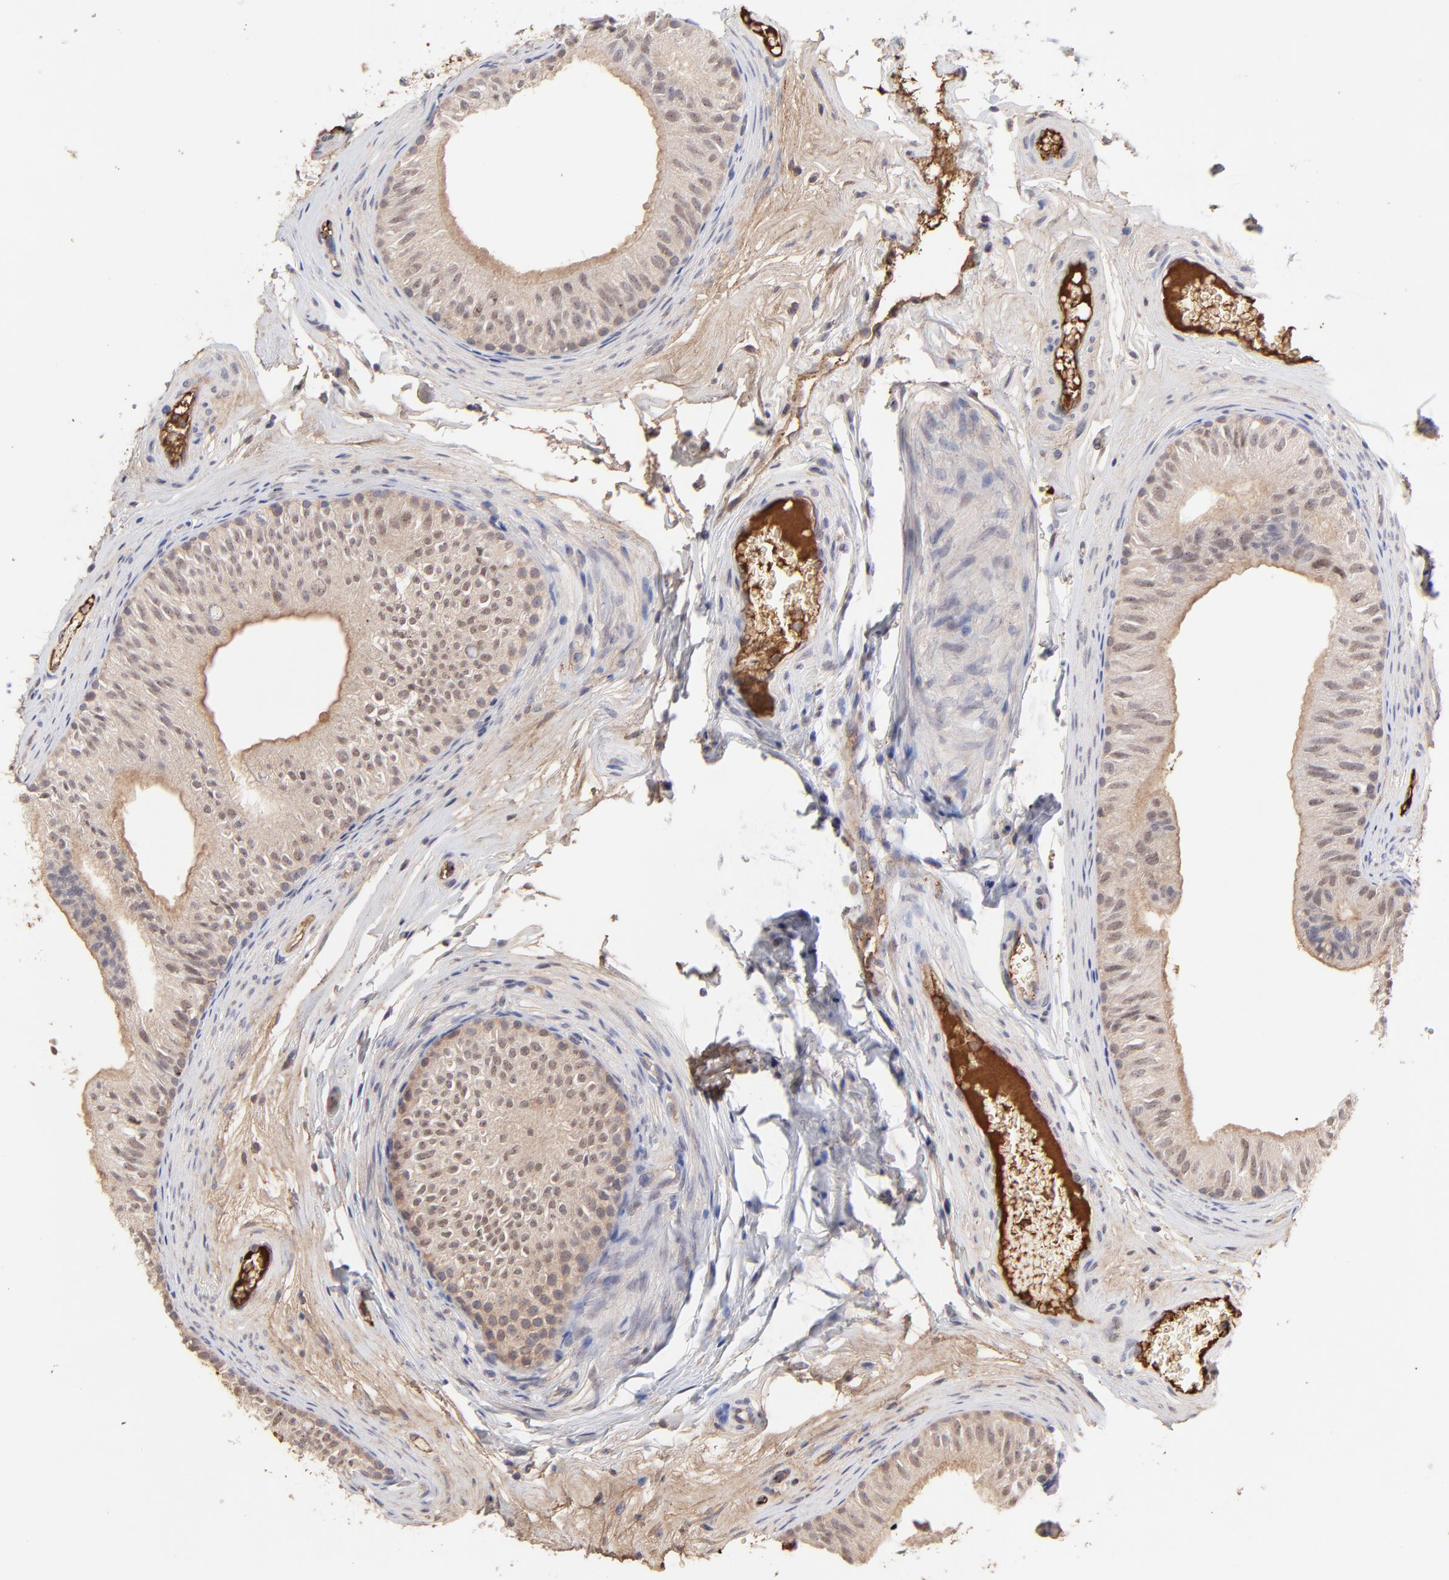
{"staining": {"intensity": "moderate", "quantity": ">75%", "location": "cytoplasmic/membranous,nuclear"}, "tissue": "epididymis", "cell_type": "Glandular cells", "image_type": "normal", "snomed": [{"axis": "morphology", "description": "Normal tissue, NOS"}, {"axis": "topography", "description": "Testis"}, {"axis": "topography", "description": "Epididymis"}], "caption": "Immunohistochemical staining of normal epididymis reveals moderate cytoplasmic/membranous,nuclear protein positivity in about >75% of glandular cells.", "gene": "PSMD14", "patient": {"sex": "male", "age": 36}}